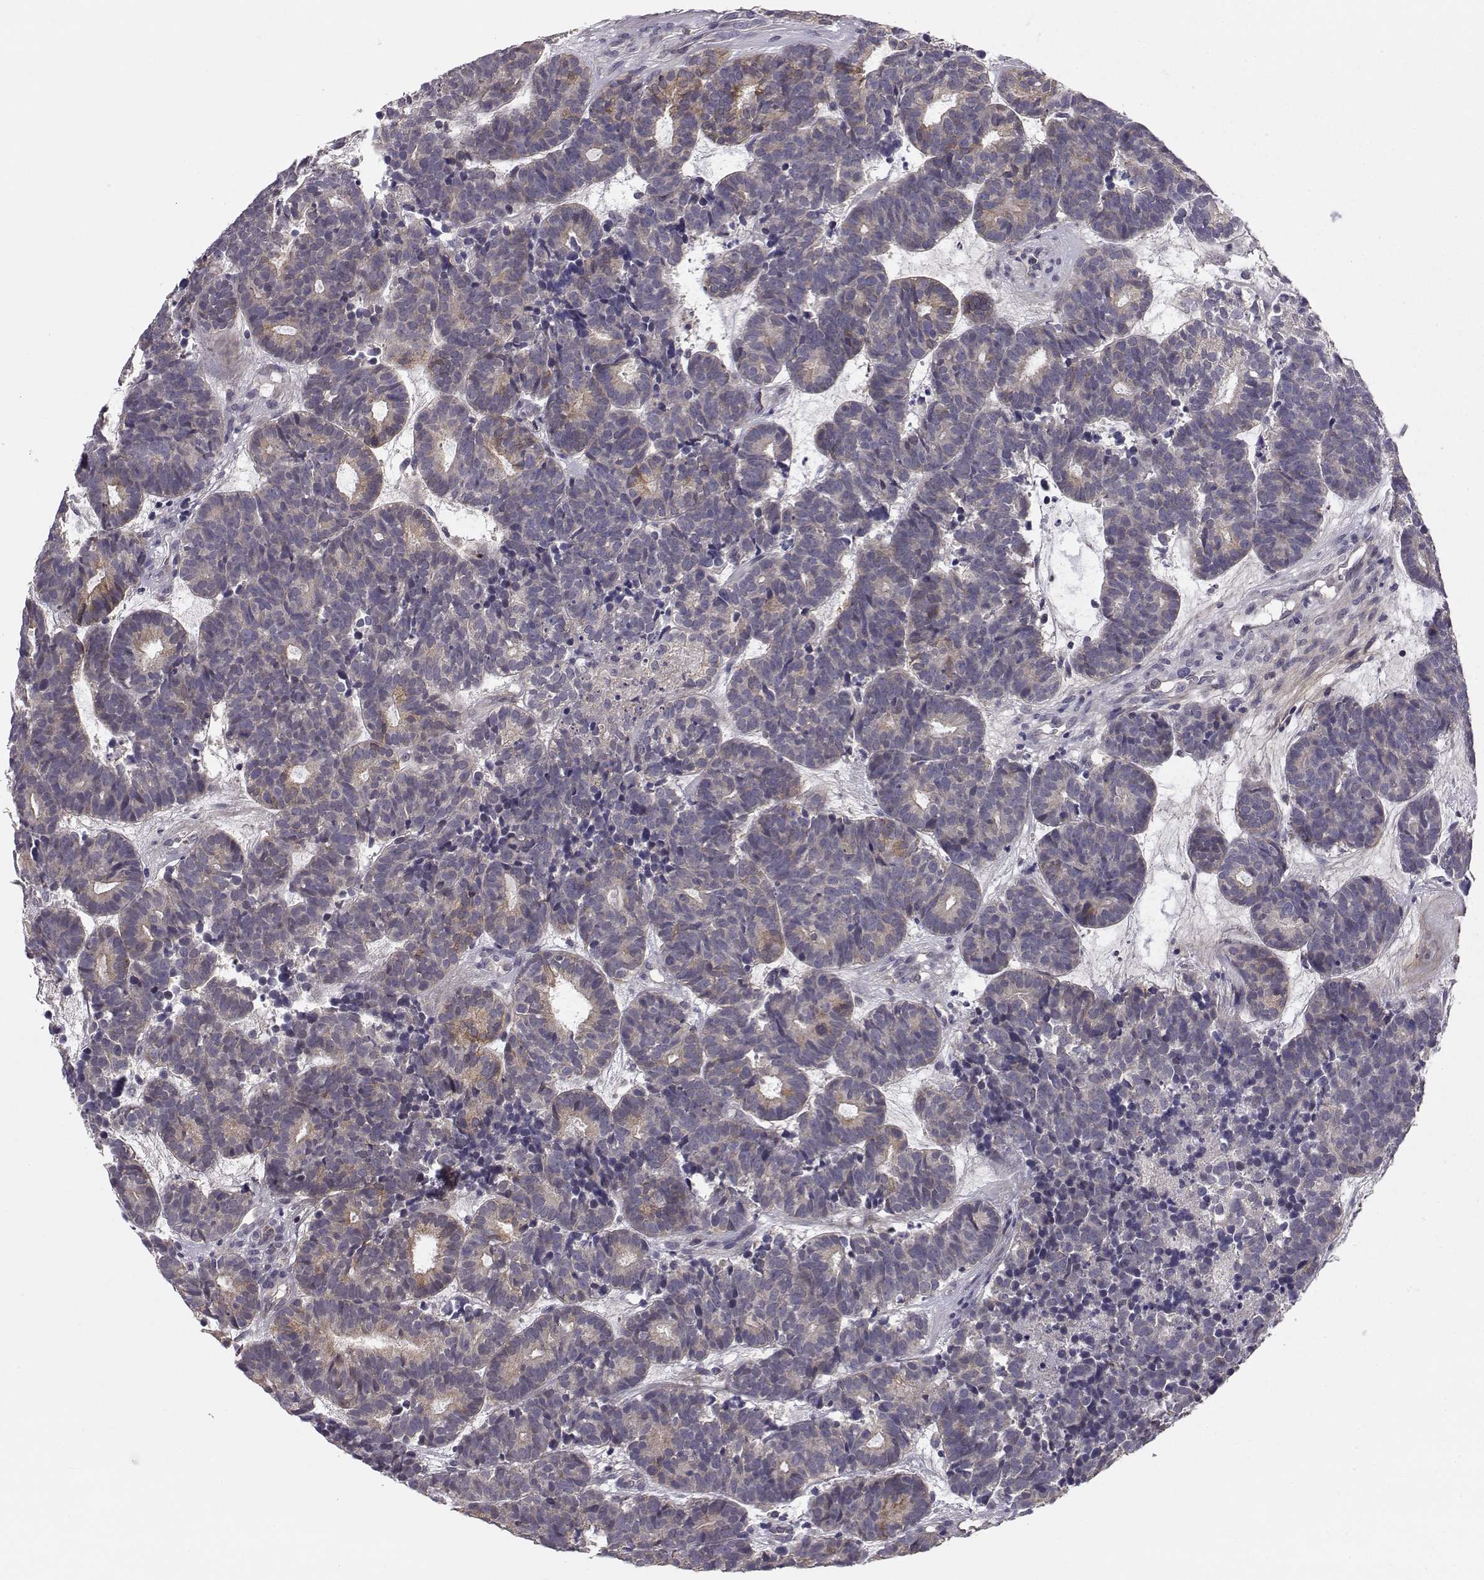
{"staining": {"intensity": "moderate", "quantity": "<25%", "location": "cytoplasmic/membranous"}, "tissue": "head and neck cancer", "cell_type": "Tumor cells", "image_type": "cancer", "snomed": [{"axis": "morphology", "description": "Adenocarcinoma, NOS"}, {"axis": "topography", "description": "Head-Neck"}], "caption": "Approximately <25% of tumor cells in human head and neck adenocarcinoma show moderate cytoplasmic/membranous protein positivity as visualized by brown immunohistochemical staining.", "gene": "PEX5L", "patient": {"sex": "female", "age": 81}}